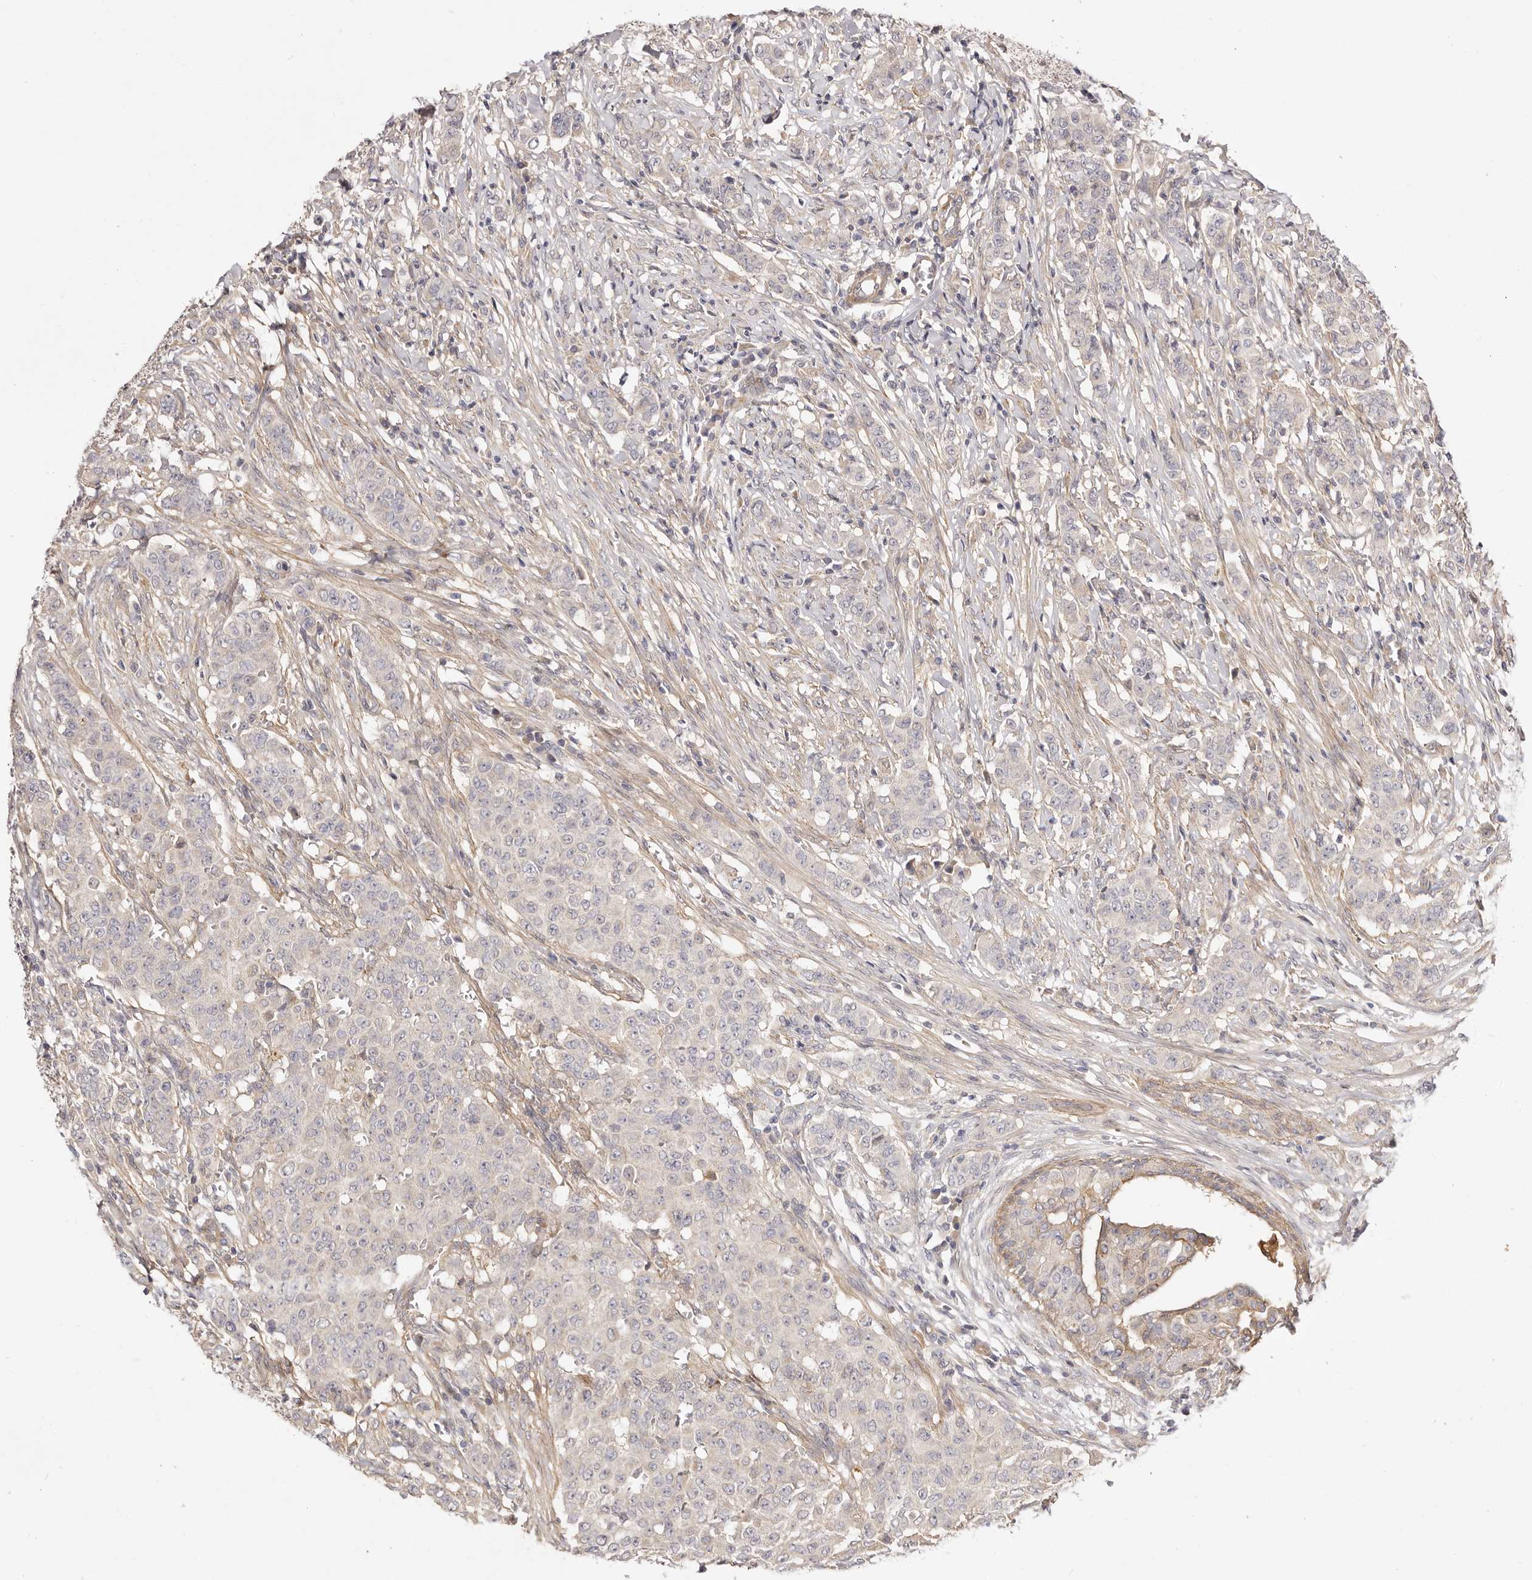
{"staining": {"intensity": "negative", "quantity": "none", "location": "none"}, "tissue": "breast cancer", "cell_type": "Tumor cells", "image_type": "cancer", "snomed": [{"axis": "morphology", "description": "Duct carcinoma"}, {"axis": "topography", "description": "Breast"}], "caption": "Immunohistochemistry (IHC) photomicrograph of neoplastic tissue: human breast intraductal carcinoma stained with DAB (3,3'-diaminobenzidine) demonstrates no significant protein positivity in tumor cells.", "gene": "ADAMTS9", "patient": {"sex": "female", "age": 40}}